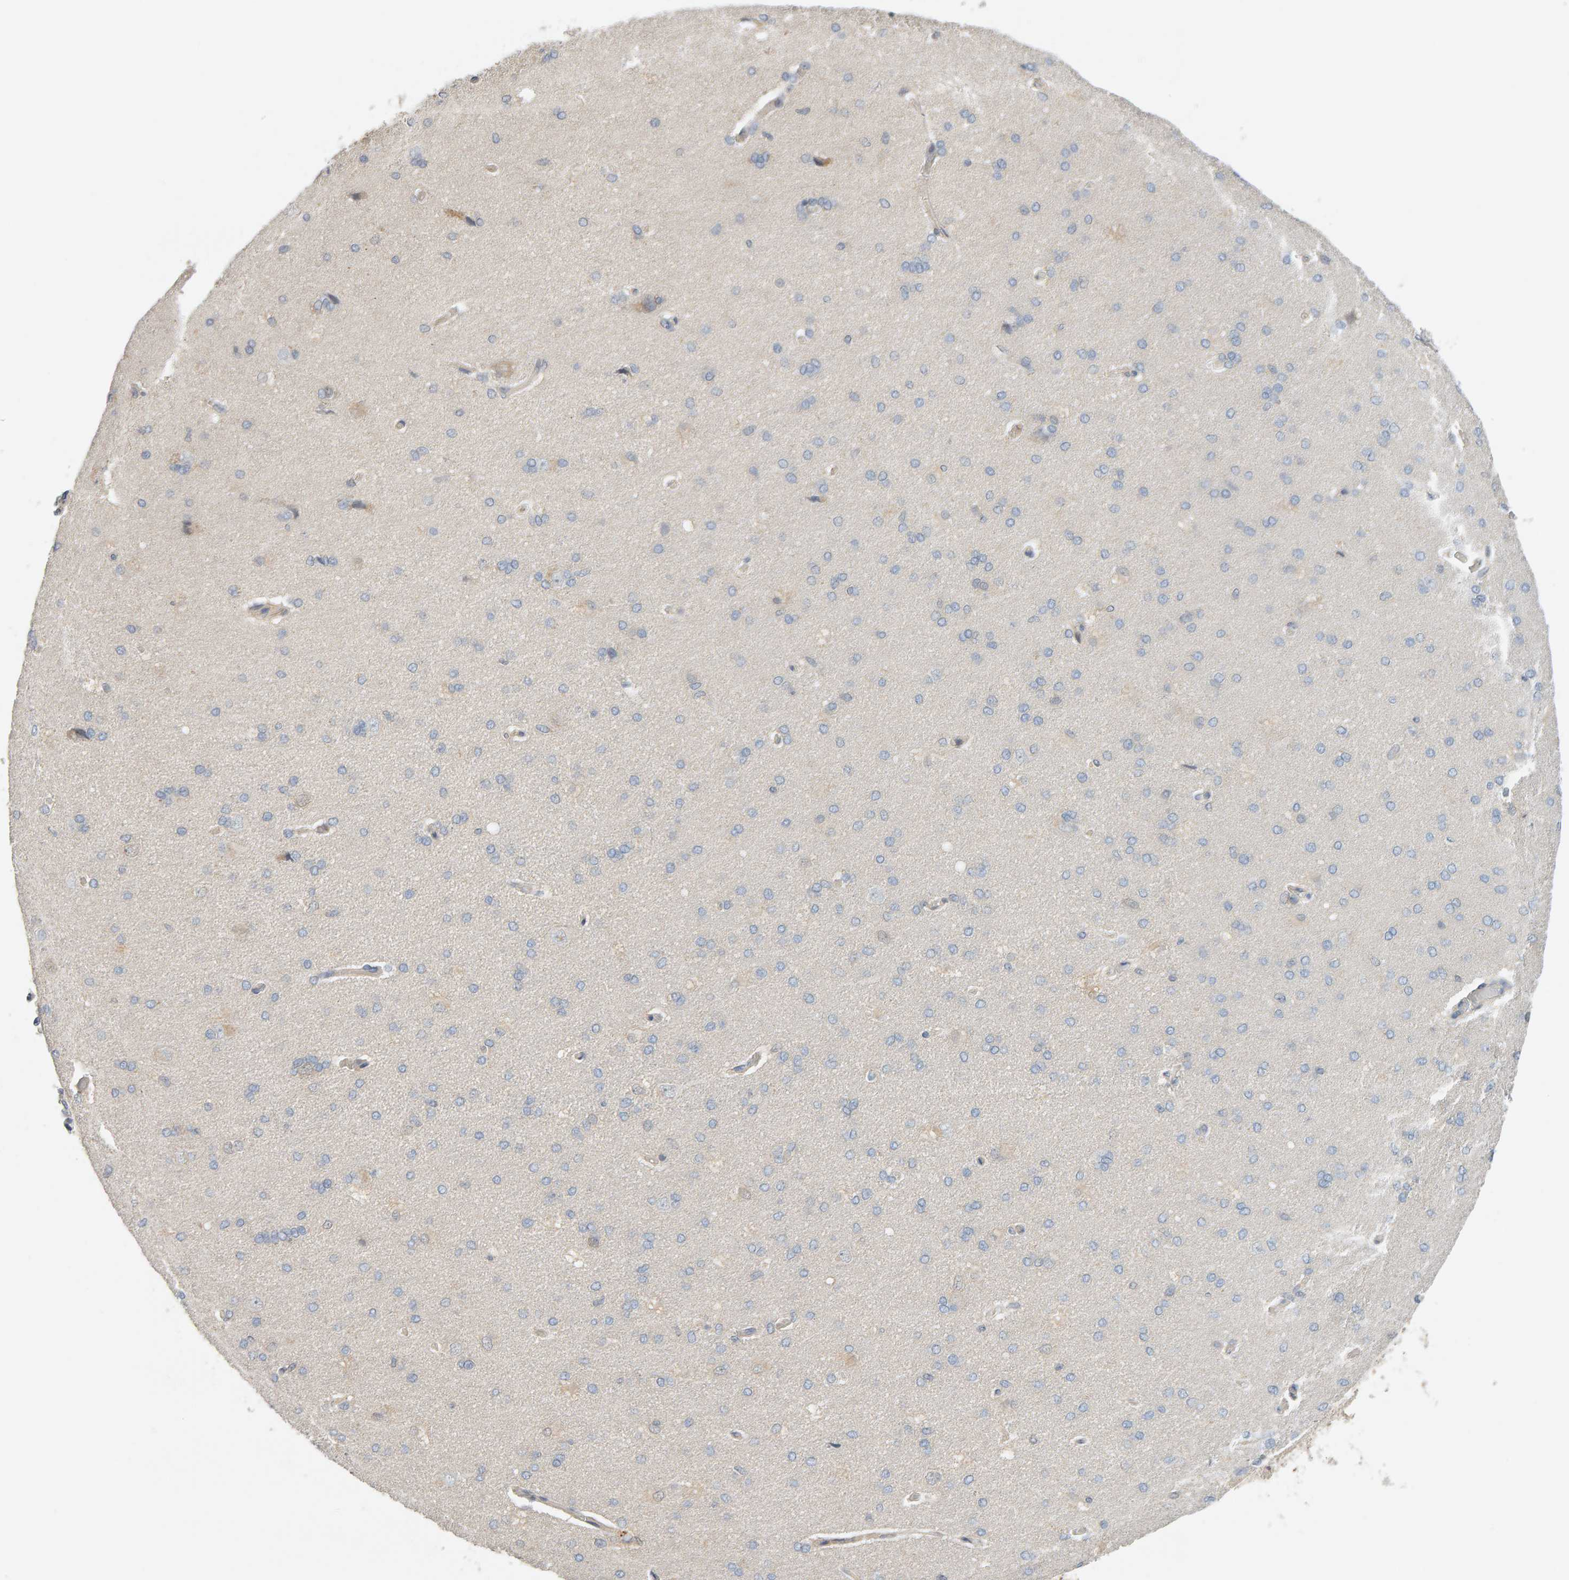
{"staining": {"intensity": "weak", "quantity": "25%-75%", "location": "cytoplasmic/membranous"}, "tissue": "cerebral cortex", "cell_type": "Endothelial cells", "image_type": "normal", "snomed": [{"axis": "morphology", "description": "Normal tissue, NOS"}, {"axis": "topography", "description": "Cerebral cortex"}], "caption": "IHC (DAB) staining of unremarkable cerebral cortex reveals weak cytoplasmic/membranous protein expression in about 25%-75% of endothelial cells. (Brightfield microscopy of DAB IHC at high magnification).", "gene": "GFUS", "patient": {"sex": "male", "age": 62}}